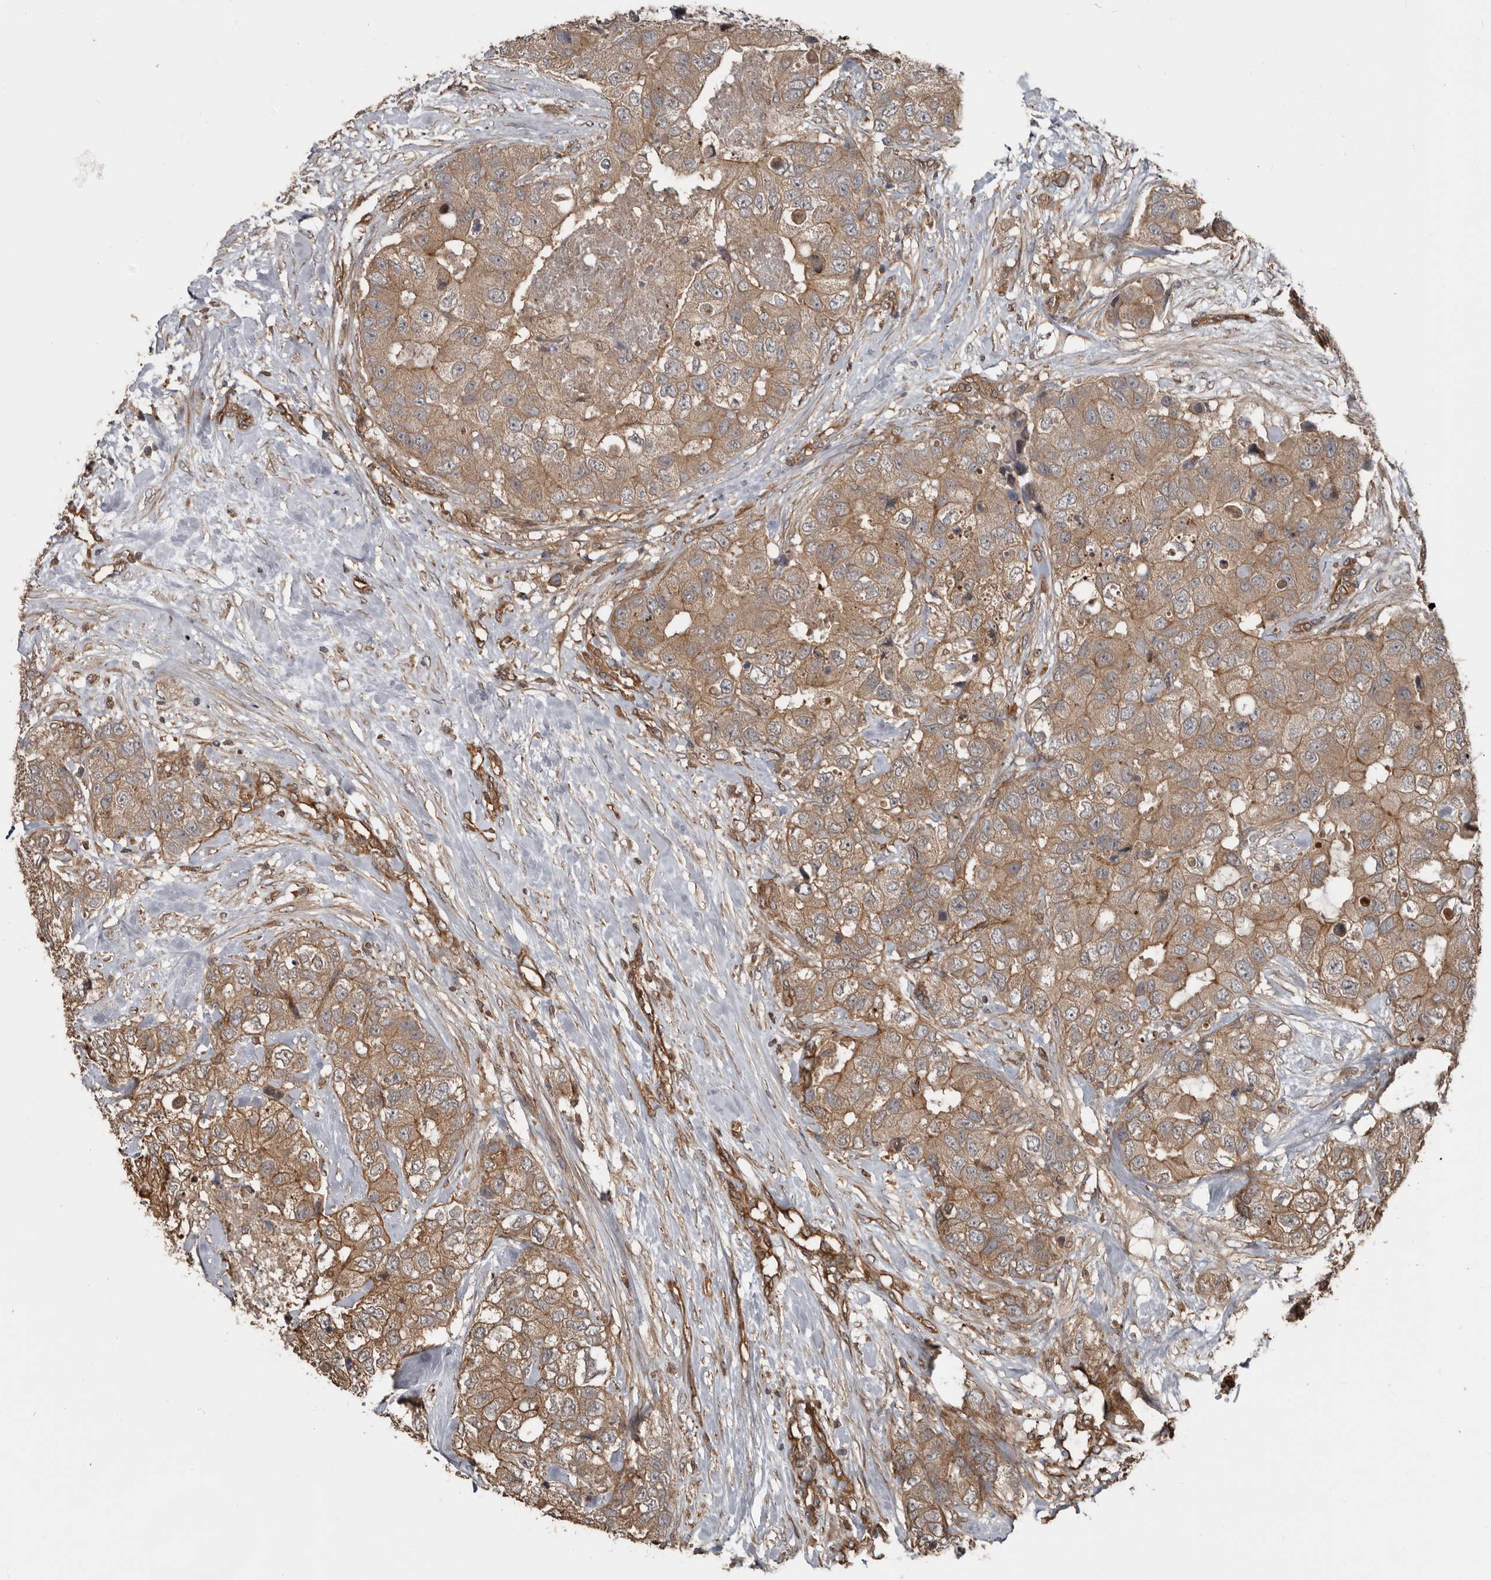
{"staining": {"intensity": "moderate", "quantity": ">75%", "location": "cytoplasmic/membranous"}, "tissue": "breast cancer", "cell_type": "Tumor cells", "image_type": "cancer", "snomed": [{"axis": "morphology", "description": "Duct carcinoma"}, {"axis": "topography", "description": "Breast"}], "caption": "Approximately >75% of tumor cells in human intraductal carcinoma (breast) demonstrate moderate cytoplasmic/membranous protein positivity as visualized by brown immunohistochemical staining.", "gene": "EXOC3L1", "patient": {"sex": "female", "age": 62}}